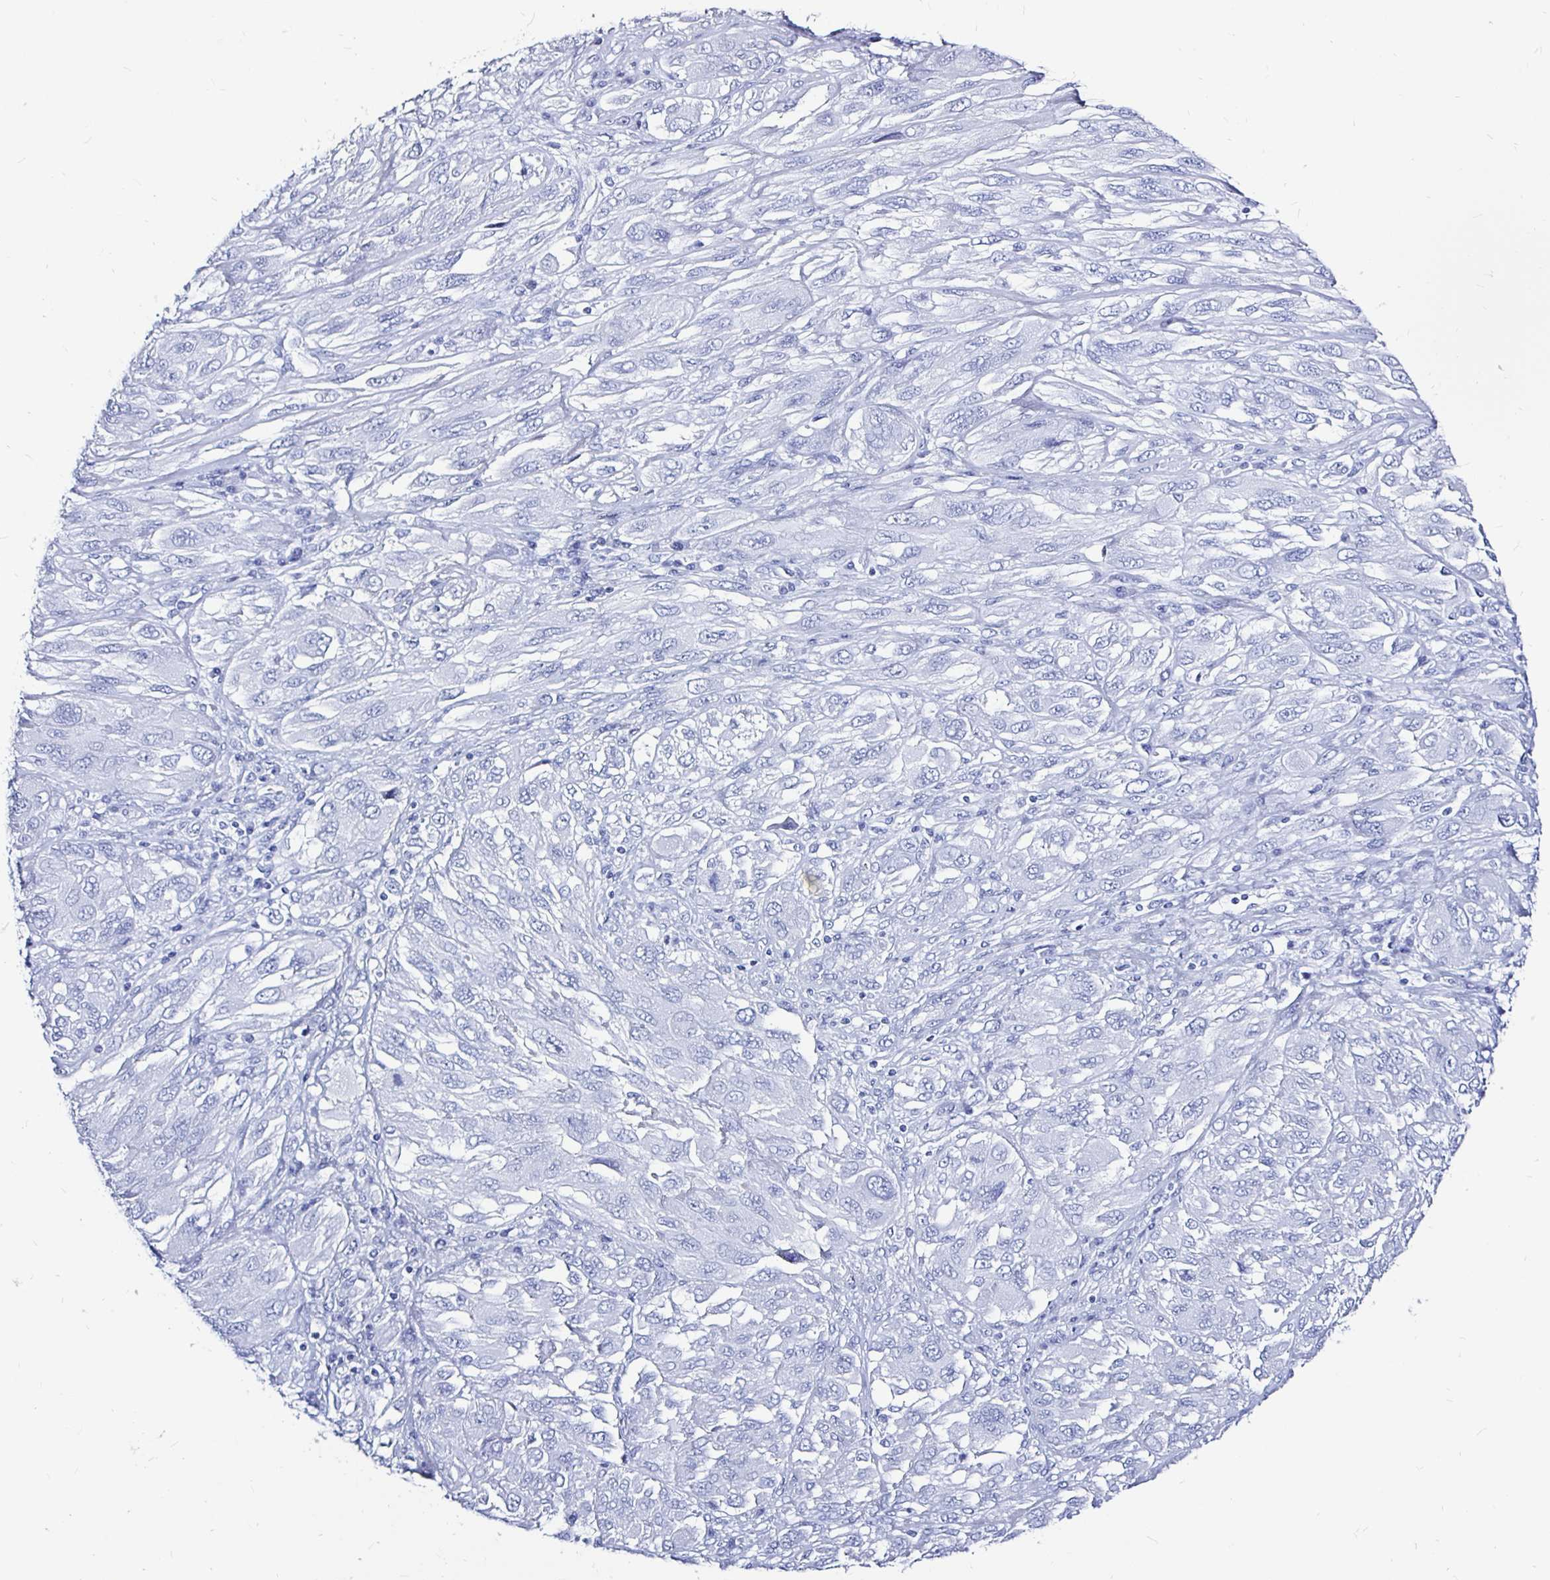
{"staining": {"intensity": "negative", "quantity": "none", "location": "none"}, "tissue": "melanoma", "cell_type": "Tumor cells", "image_type": "cancer", "snomed": [{"axis": "morphology", "description": "Malignant melanoma, NOS"}, {"axis": "topography", "description": "Skin"}], "caption": "Tumor cells show no significant protein expression in melanoma. (Stains: DAB immunohistochemistry (IHC) with hematoxylin counter stain, Microscopy: brightfield microscopy at high magnification).", "gene": "LUZP4", "patient": {"sex": "female", "age": 91}}